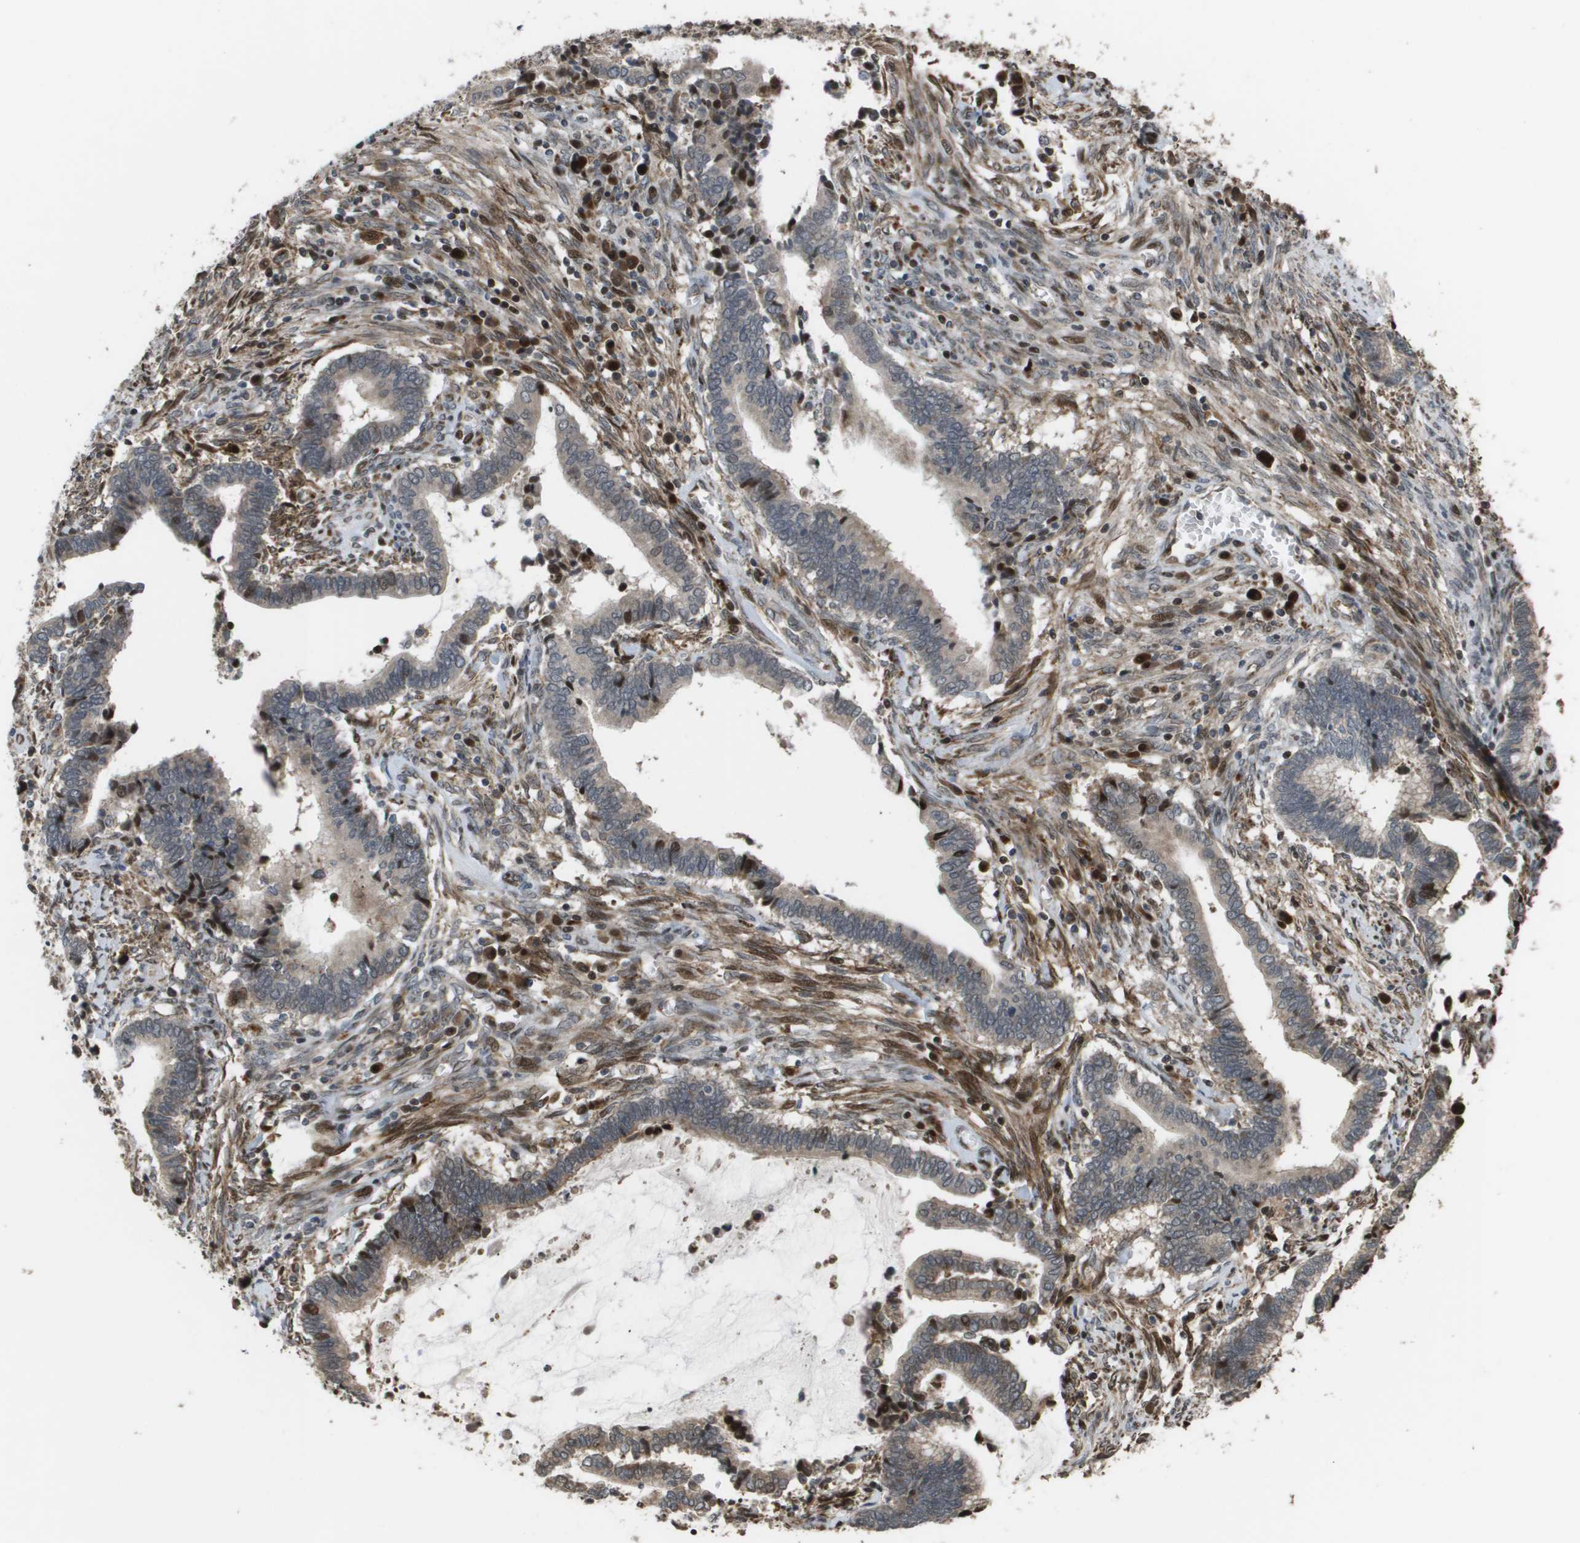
{"staining": {"intensity": "negative", "quantity": "none", "location": "none"}, "tissue": "cervical cancer", "cell_type": "Tumor cells", "image_type": "cancer", "snomed": [{"axis": "morphology", "description": "Adenocarcinoma, NOS"}, {"axis": "topography", "description": "Cervix"}], "caption": "Immunohistochemistry photomicrograph of neoplastic tissue: cervical adenocarcinoma stained with DAB demonstrates no significant protein staining in tumor cells. (Stains: DAB (3,3'-diaminobenzidine) immunohistochemistry (IHC) with hematoxylin counter stain, Microscopy: brightfield microscopy at high magnification).", "gene": "AXIN2", "patient": {"sex": "female", "age": 44}}